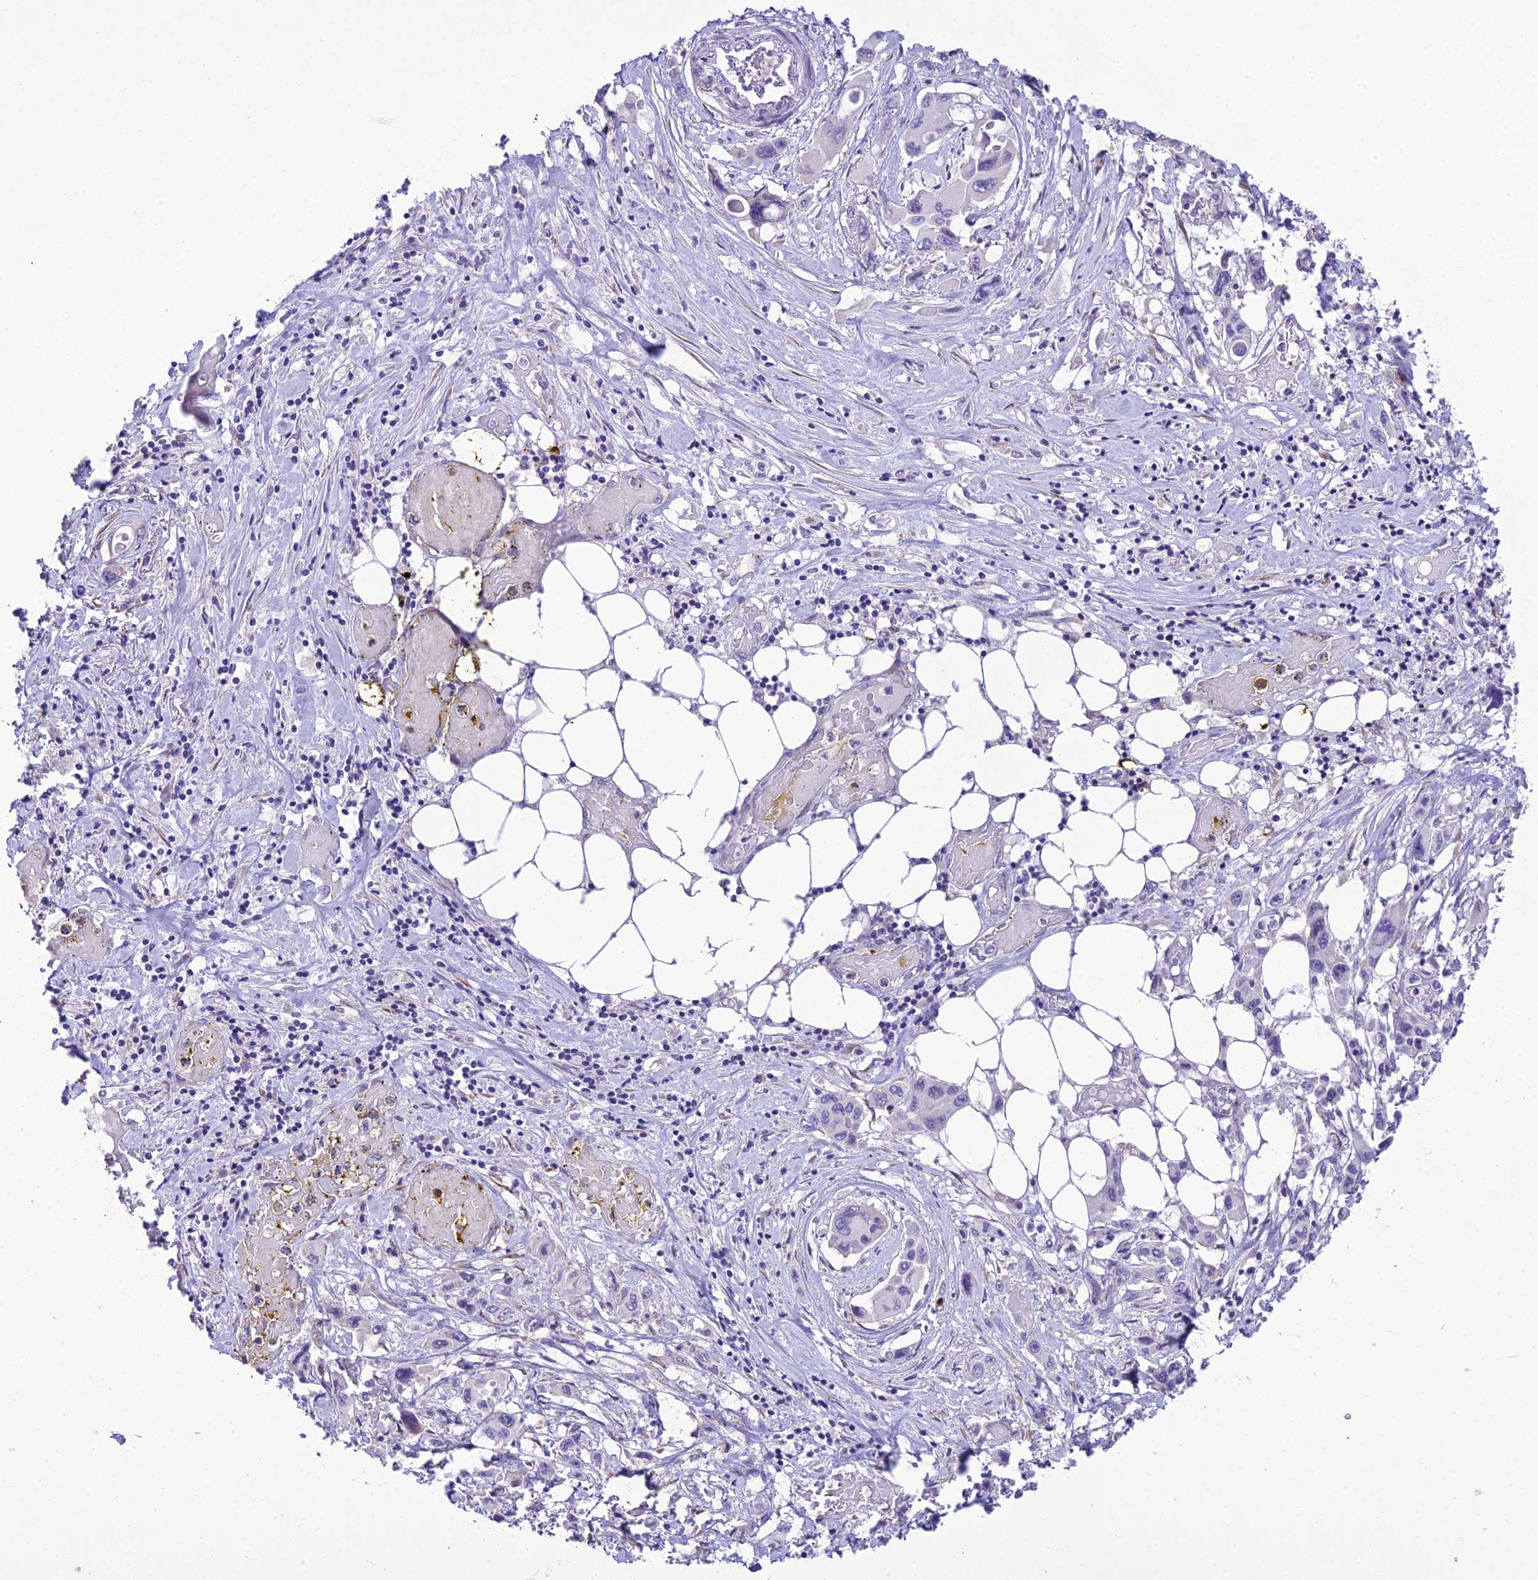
{"staining": {"intensity": "negative", "quantity": "none", "location": "none"}, "tissue": "pancreatic cancer", "cell_type": "Tumor cells", "image_type": "cancer", "snomed": [{"axis": "morphology", "description": "Adenocarcinoma, NOS"}, {"axis": "topography", "description": "Pancreas"}], "caption": "Pancreatic adenocarcinoma stained for a protein using immunohistochemistry (IHC) displays no positivity tumor cells.", "gene": "RPS26", "patient": {"sex": "male", "age": 92}}